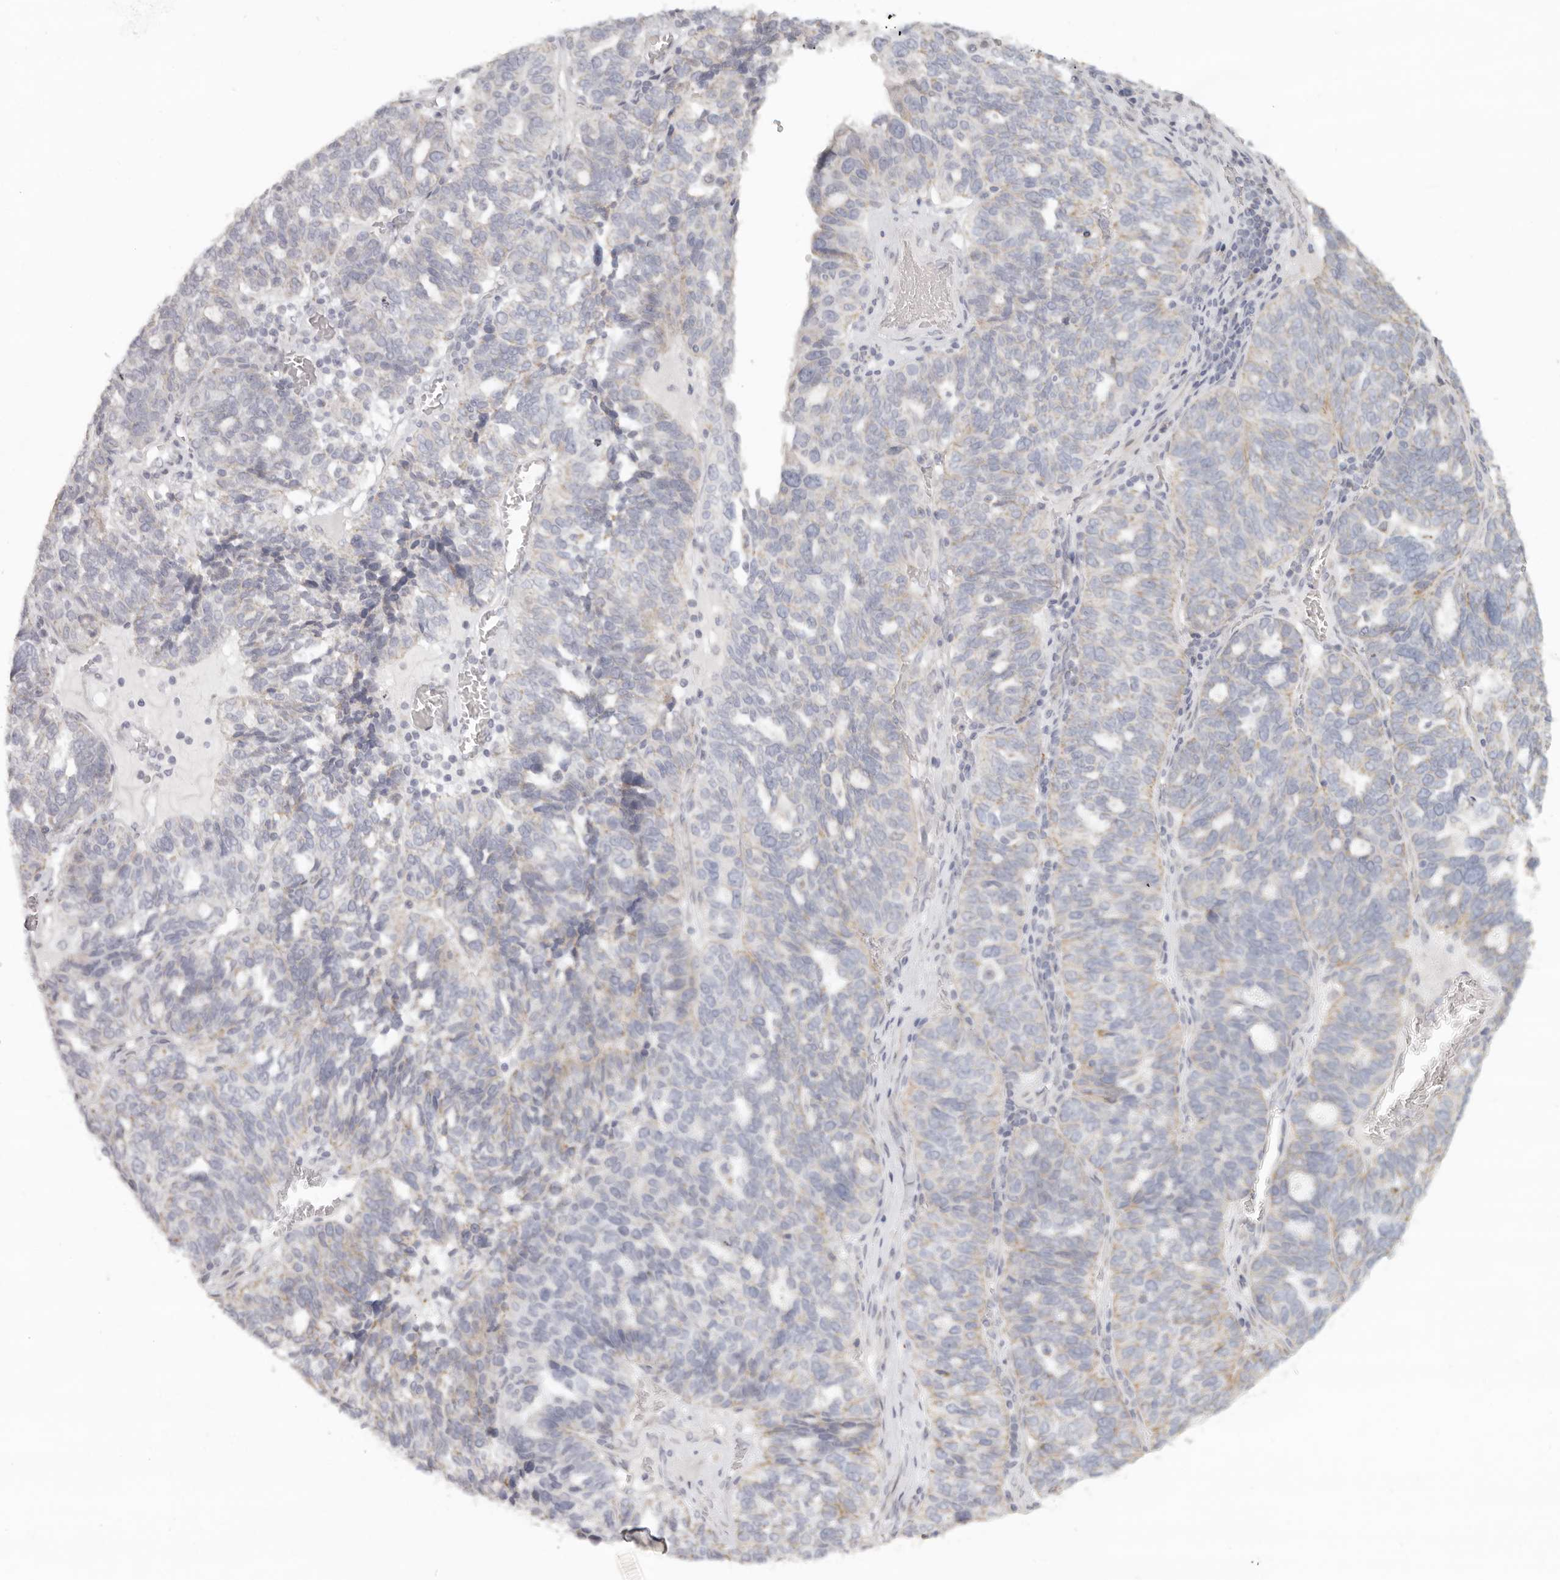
{"staining": {"intensity": "negative", "quantity": "none", "location": "none"}, "tissue": "ovarian cancer", "cell_type": "Tumor cells", "image_type": "cancer", "snomed": [{"axis": "morphology", "description": "Cystadenocarcinoma, serous, NOS"}, {"axis": "topography", "description": "Ovary"}], "caption": "Human ovarian serous cystadenocarcinoma stained for a protein using IHC displays no positivity in tumor cells.", "gene": "KDF1", "patient": {"sex": "female", "age": 59}}